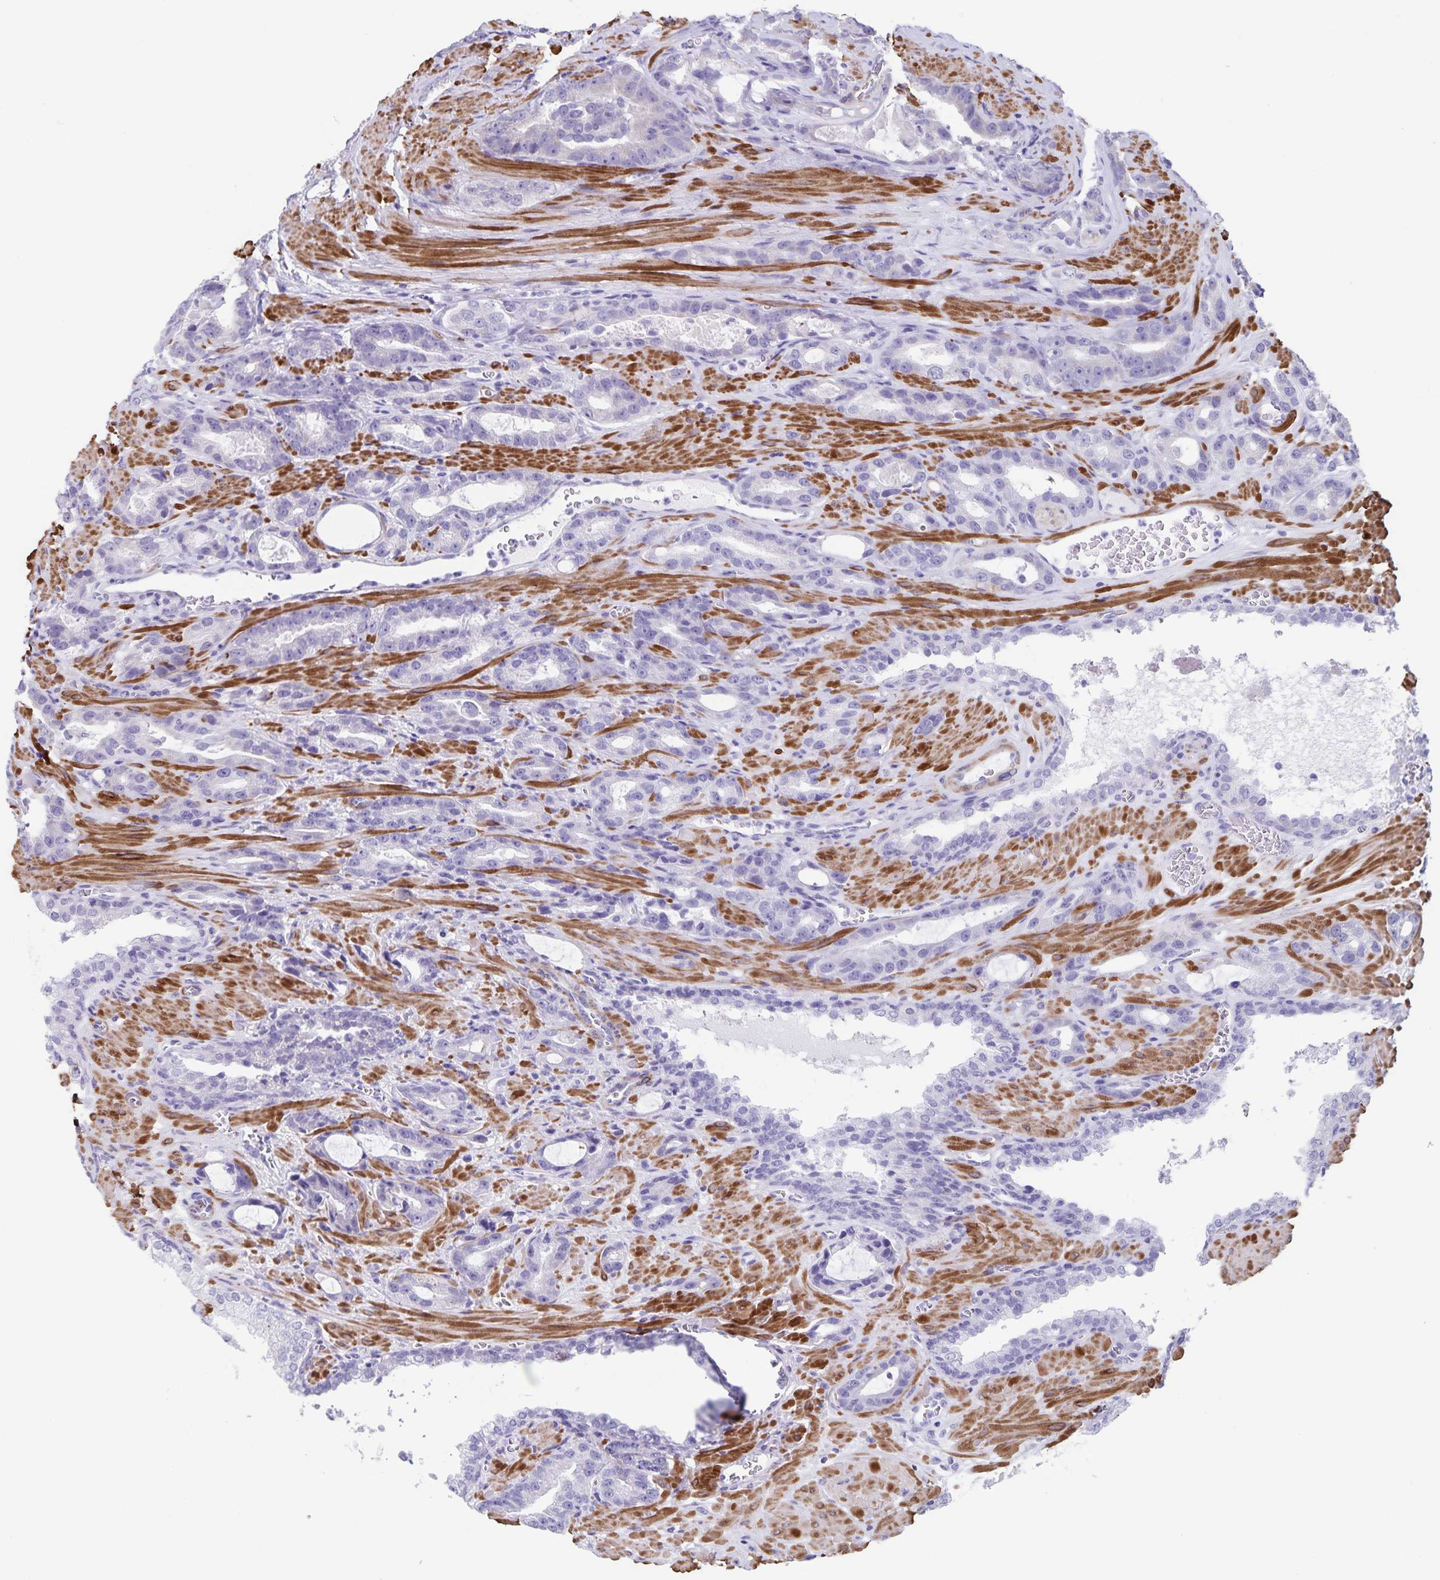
{"staining": {"intensity": "negative", "quantity": "none", "location": "none"}, "tissue": "prostate cancer", "cell_type": "Tumor cells", "image_type": "cancer", "snomed": [{"axis": "morphology", "description": "Adenocarcinoma, High grade"}, {"axis": "topography", "description": "Prostate"}], "caption": "The photomicrograph shows no significant positivity in tumor cells of high-grade adenocarcinoma (prostate).", "gene": "SYNM", "patient": {"sex": "male", "age": 65}}